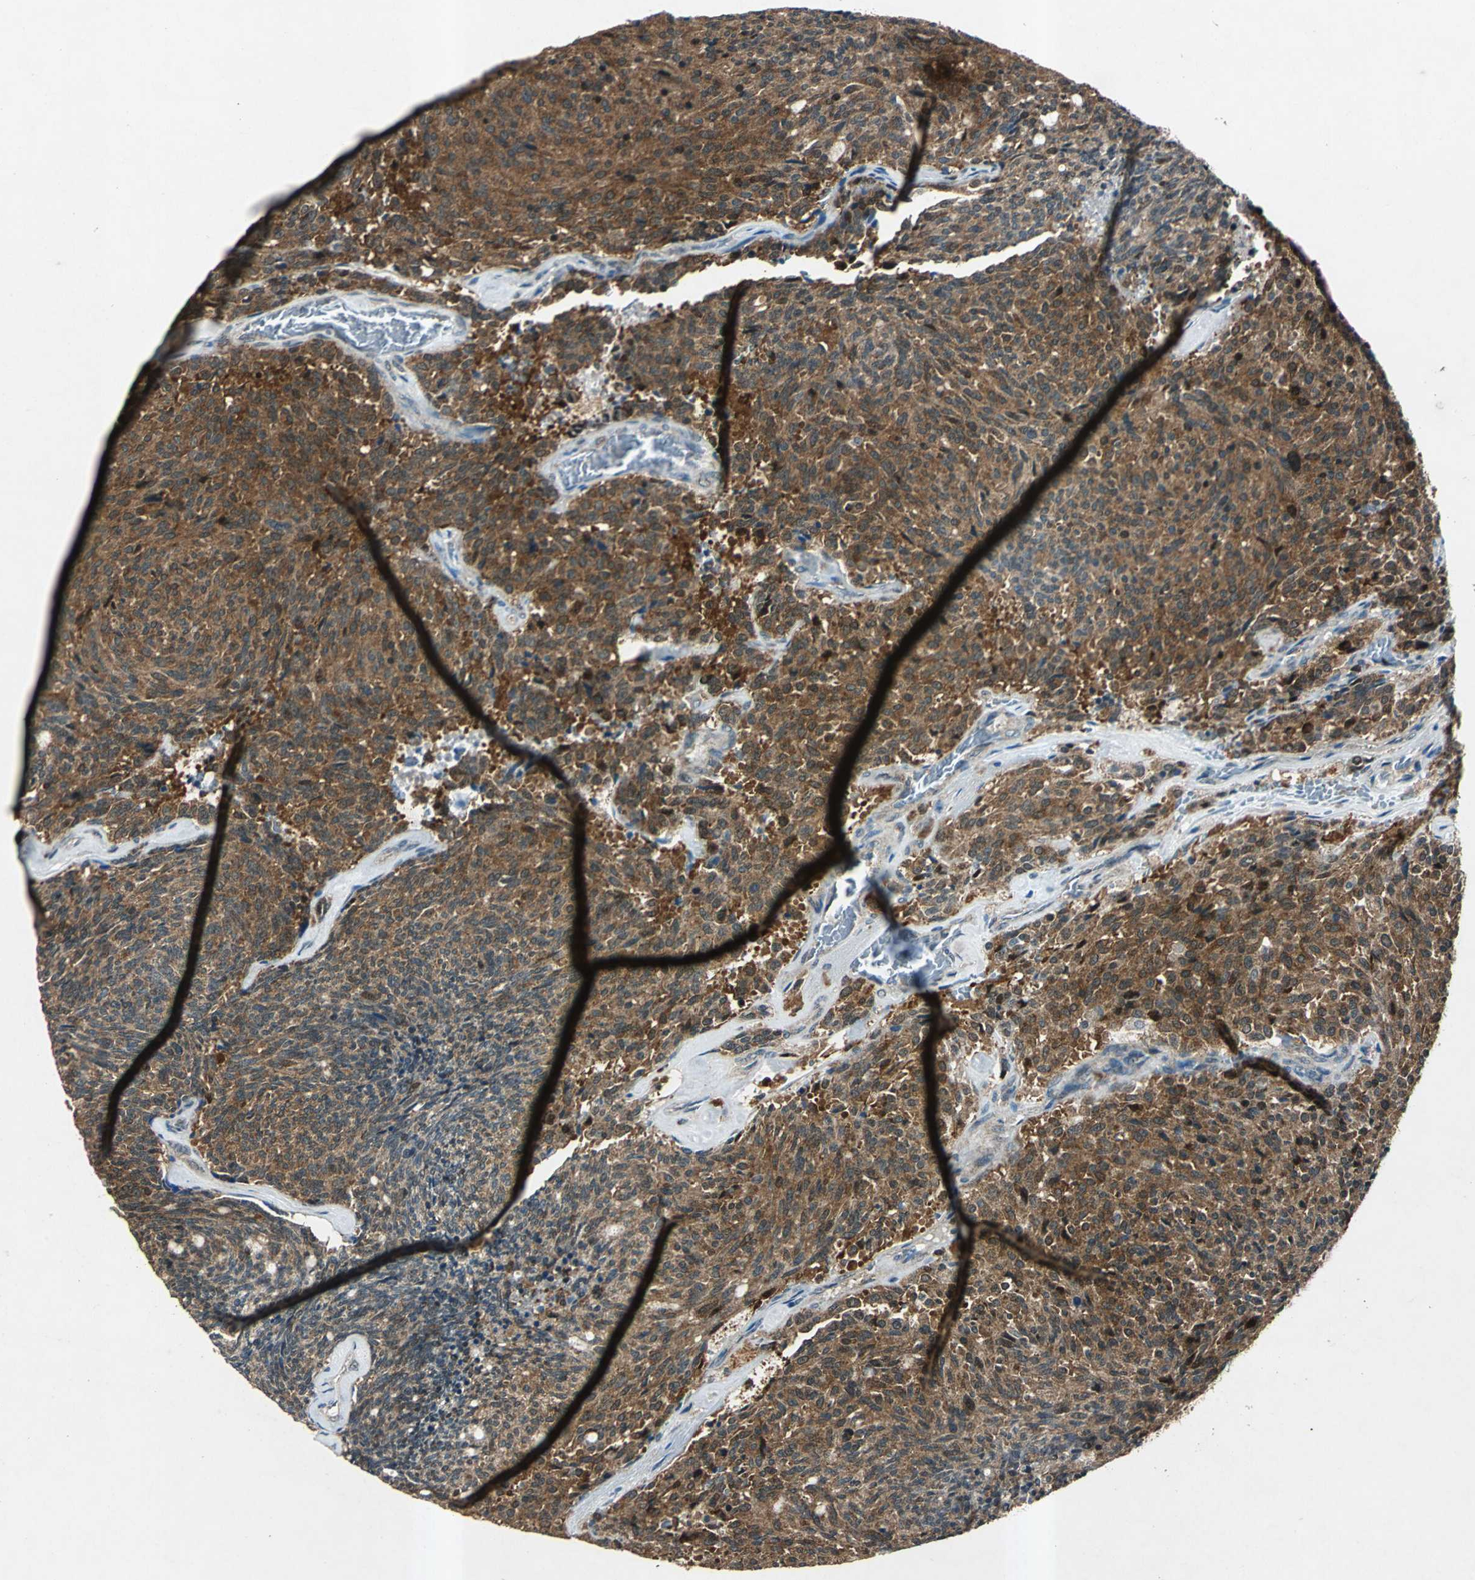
{"staining": {"intensity": "strong", "quantity": ">75%", "location": "cytoplasmic/membranous"}, "tissue": "carcinoid", "cell_type": "Tumor cells", "image_type": "cancer", "snomed": [{"axis": "morphology", "description": "Carcinoid, malignant, NOS"}, {"axis": "topography", "description": "Pancreas"}], "caption": "Carcinoid stained with DAB IHC displays high levels of strong cytoplasmic/membranous positivity in about >75% of tumor cells.", "gene": "AHSA1", "patient": {"sex": "female", "age": 54}}